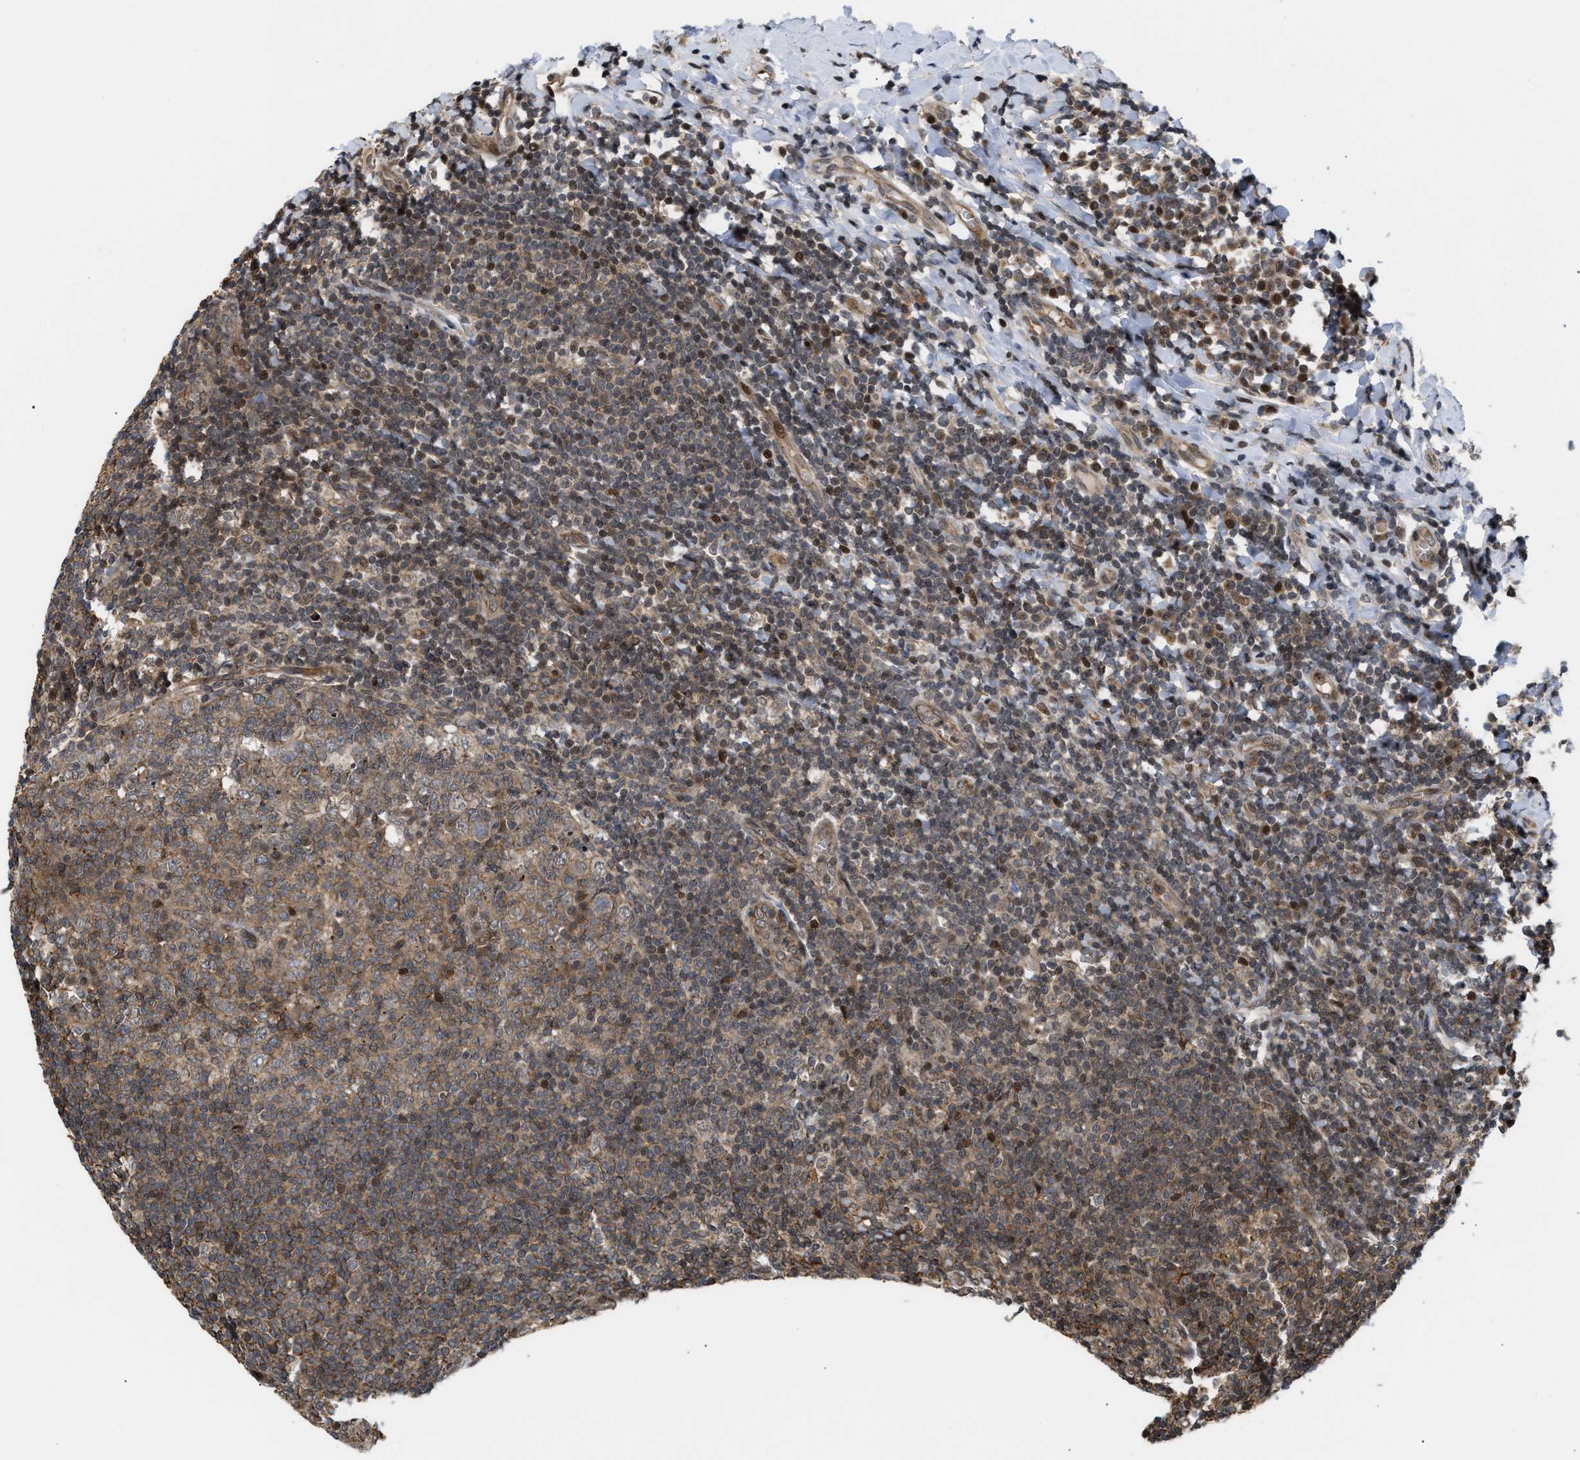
{"staining": {"intensity": "weak", "quantity": ">75%", "location": "cytoplasmic/membranous"}, "tissue": "tonsil", "cell_type": "Germinal center cells", "image_type": "normal", "snomed": [{"axis": "morphology", "description": "Normal tissue, NOS"}, {"axis": "topography", "description": "Tonsil"}], "caption": "The micrograph shows a brown stain indicating the presence of a protein in the cytoplasmic/membranous of germinal center cells in tonsil.", "gene": "STAU2", "patient": {"sex": "male", "age": 31}}